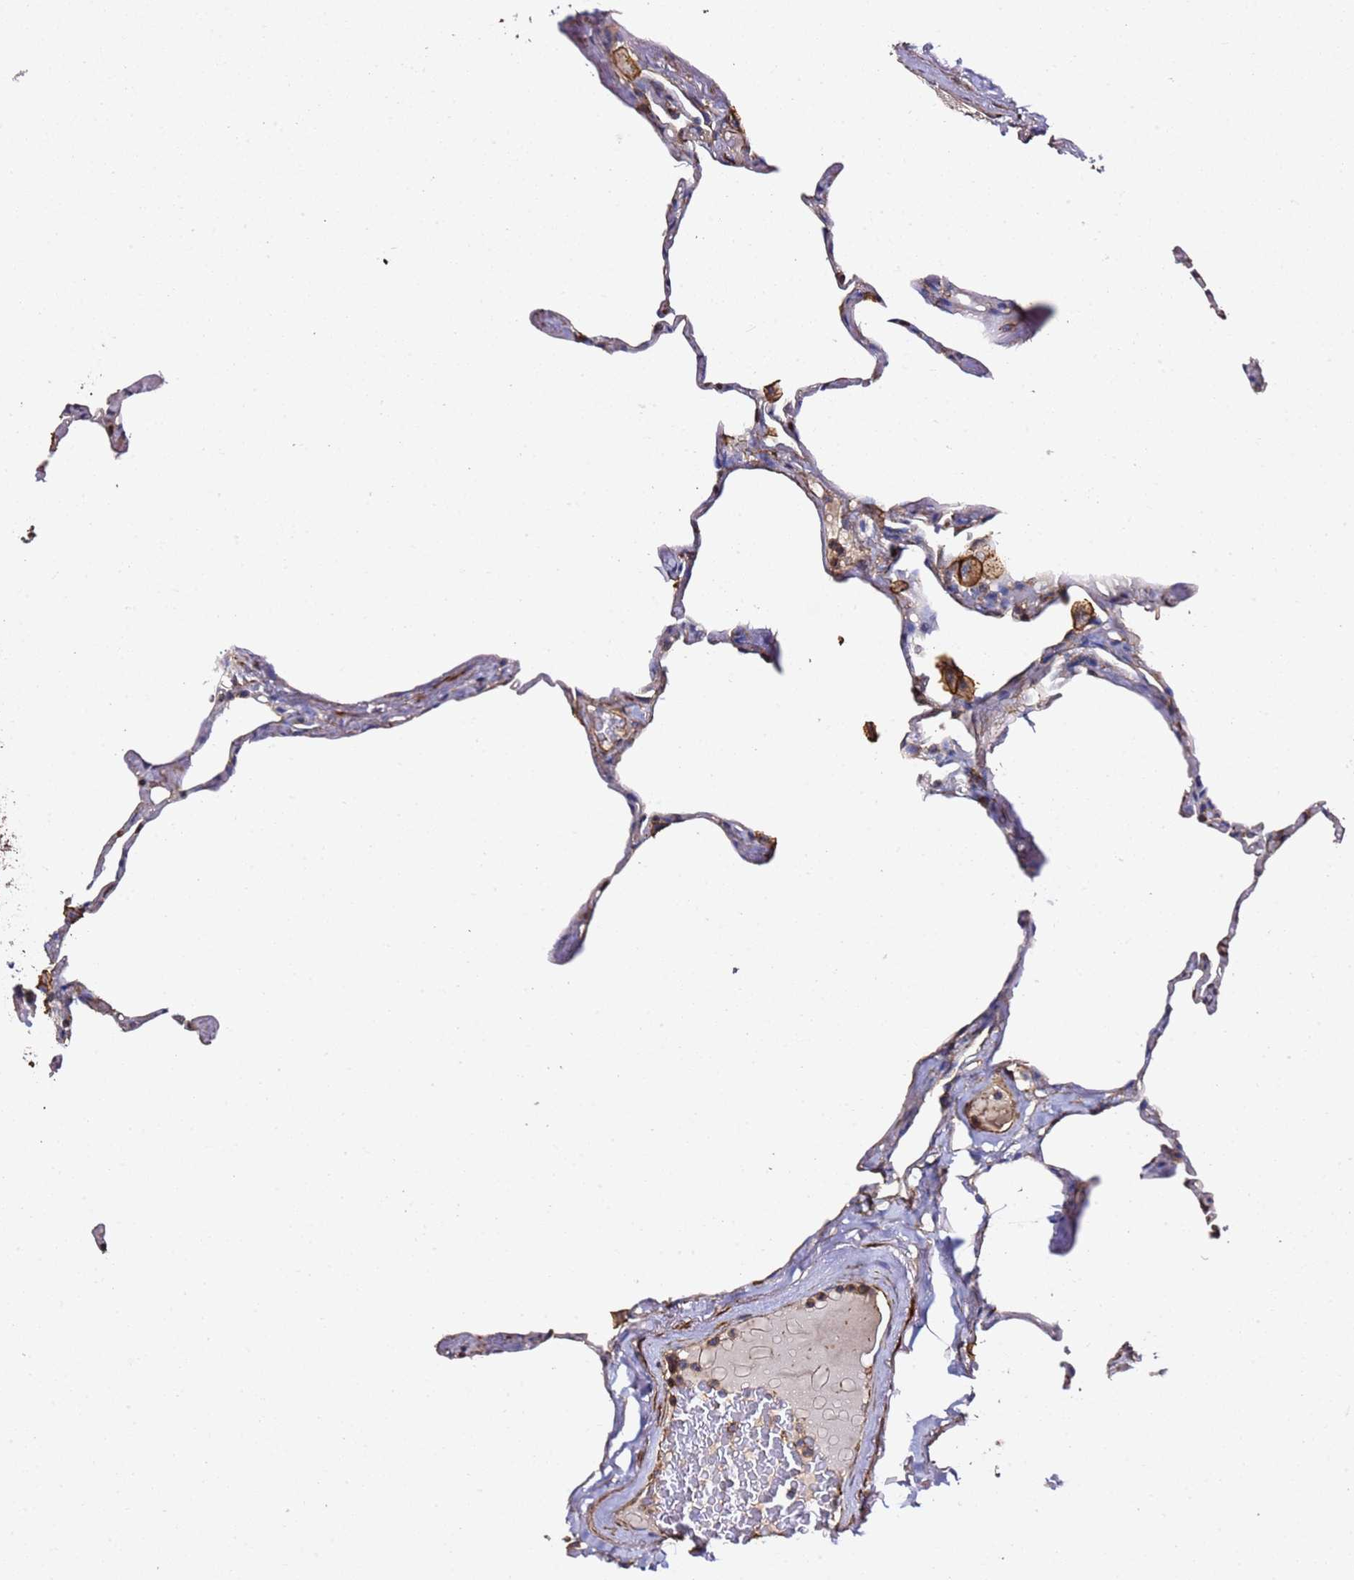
{"staining": {"intensity": "moderate", "quantity": "<25%", "location": "cytoplasmic/membranous"}, "tissue": "lung", "cell_type": "Alveolar cells", "image_type": "normal", "snomed": [{"axis": "morphology", "description": "Normal tissue, NOS"}, {"axis": "topography", "description": "Lung"}], "caption": "IHC (DAB) staining of benign human lung shows moderate cytoplasmic/membranous protein expression in approximately <25% of alveolar cells.", "gene": "ZFP36L2", "patient": {"sex": "male", "age": 65}}